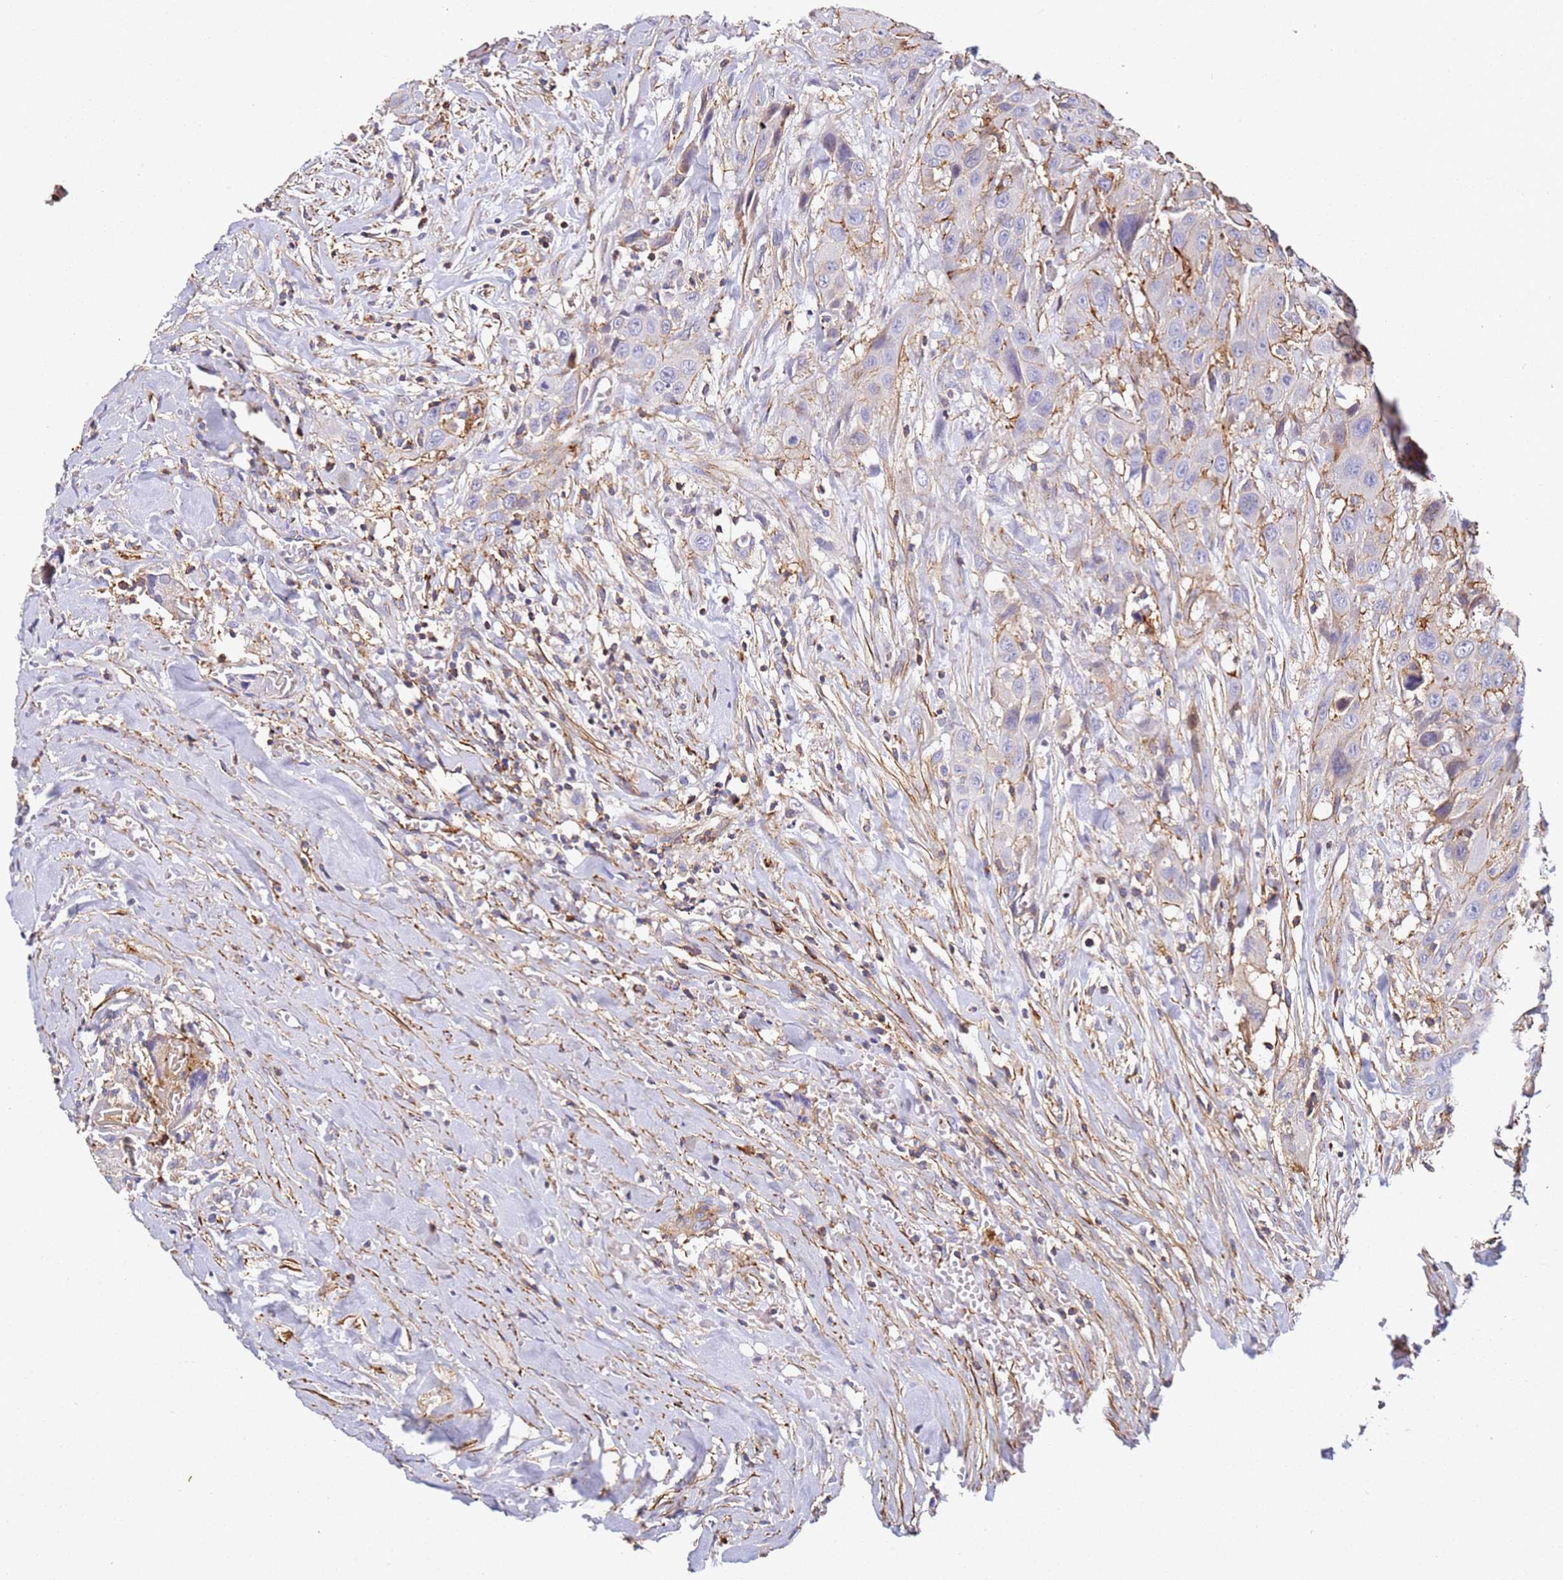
{"staining": {"intensity": "weak", "quantity": "<25%", "location": "cytoplasmic/membranous"}, "tissue": "head and neck cancer", "cell_type": "Tumor cells", "image_type": "cancer", "snomed": [{"axis": "morphology", "description": "Squamous cell carcinoma, NOS"}, {"axis": "topography", "description": "Head-Neck"}], "caption": "There is no significant positivity in tumor cells of head and neck squamous cell carcinoma.", "gene": "ZNF671", "patient": {"sex": "male", "age": 81}}